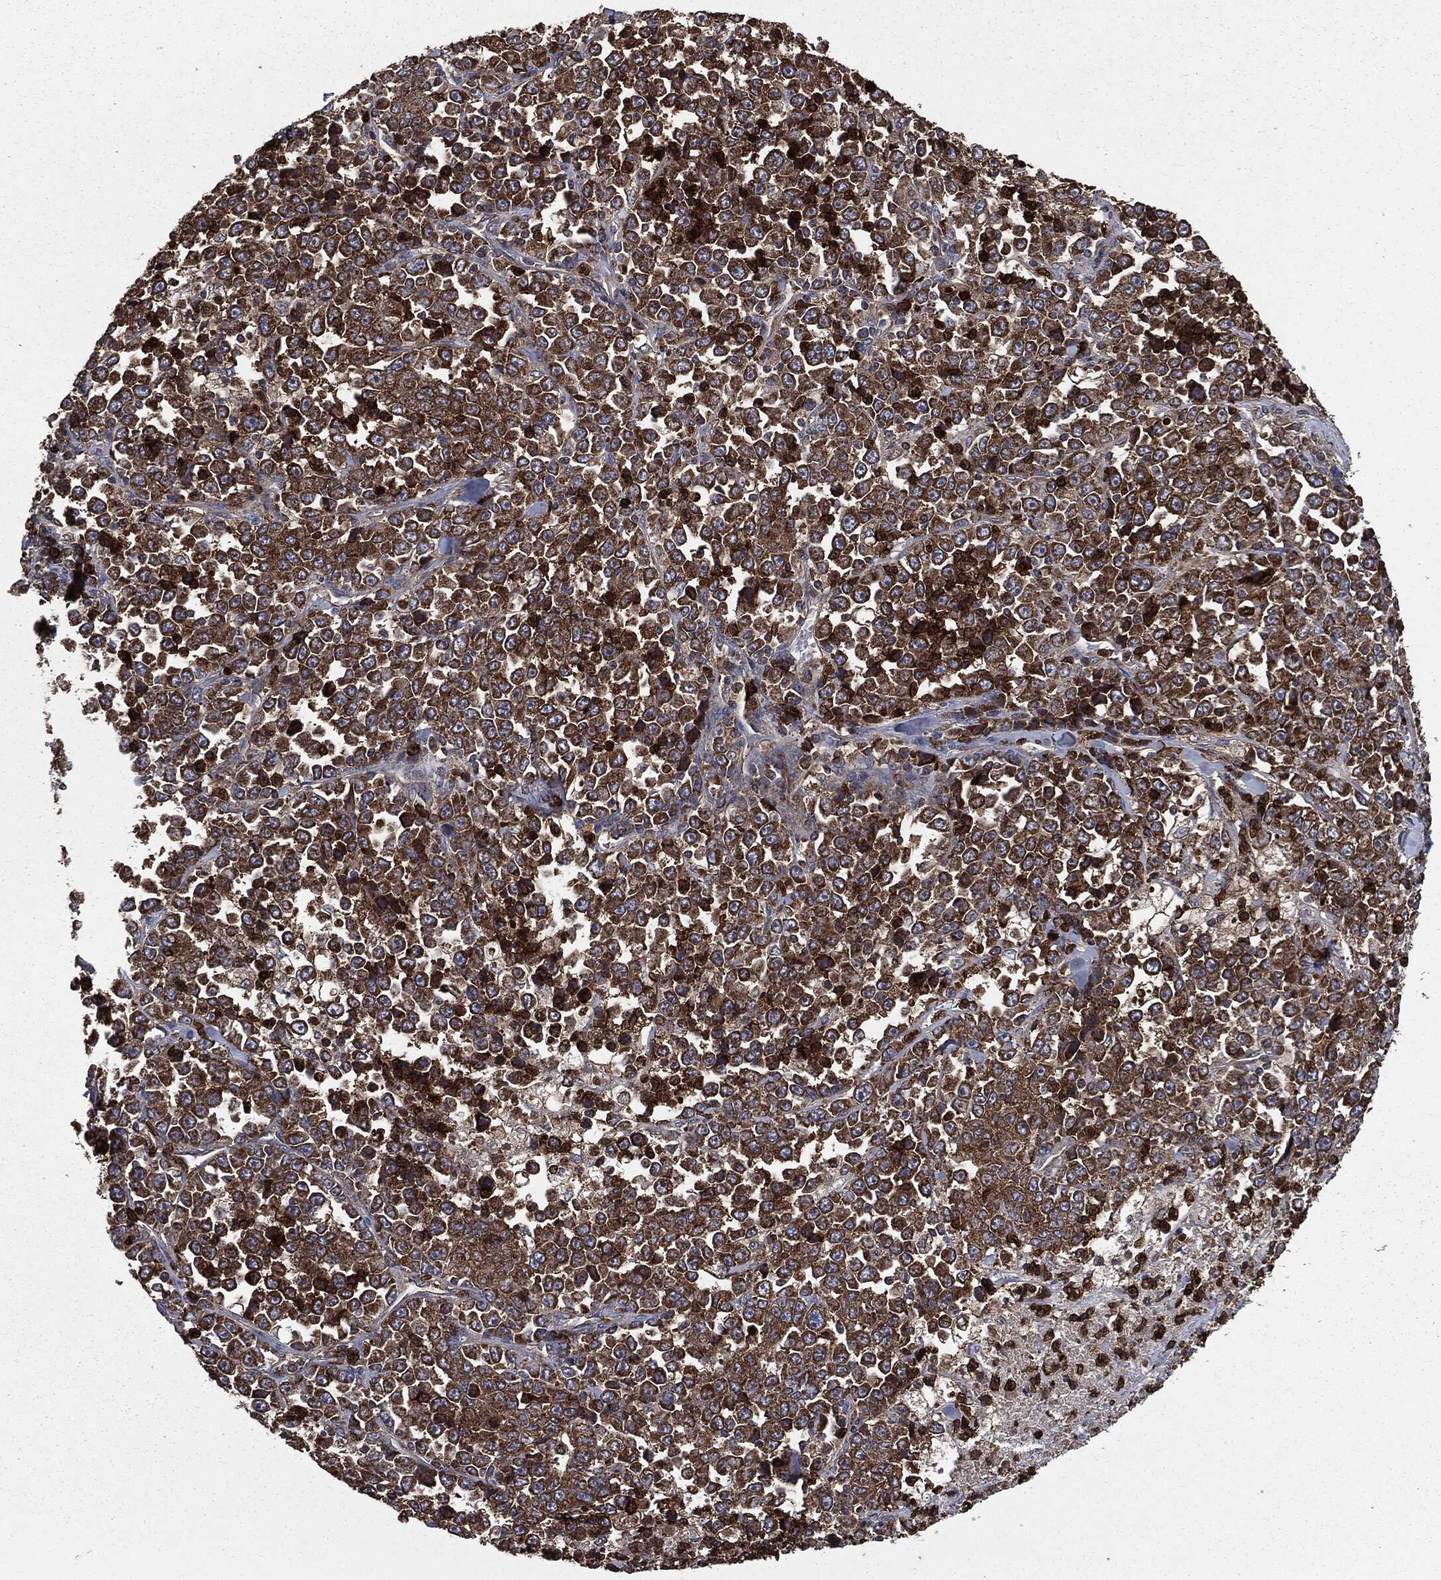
{"staining": {"intensity": "strong", "quantity": ">75%", "location": "cytoplasmic/membranous"}, "tissue": "stomach cancer", "cell_type": "Tumor cells", "image_type": "cancer", "snomed": [{"axis": "morphology", "description": "Normal tissue, NOS"}, {"axis": "morphology", "description": "Adenocarcinoma, NOS"}, {"axis": "topography", "description": "Stomach, upper"}, {"axis": "topography", "description": "Stomach"}], "caption": "This photomicrograph exhibits immunohistochemistry staining of stomach cancer (adenocarcinoma), with high strong cytoplasmic/membranous positivity in about >75% of tumor cells.", "gene": "MAPK6", "patient": {"sex": "male", "age": 59}}